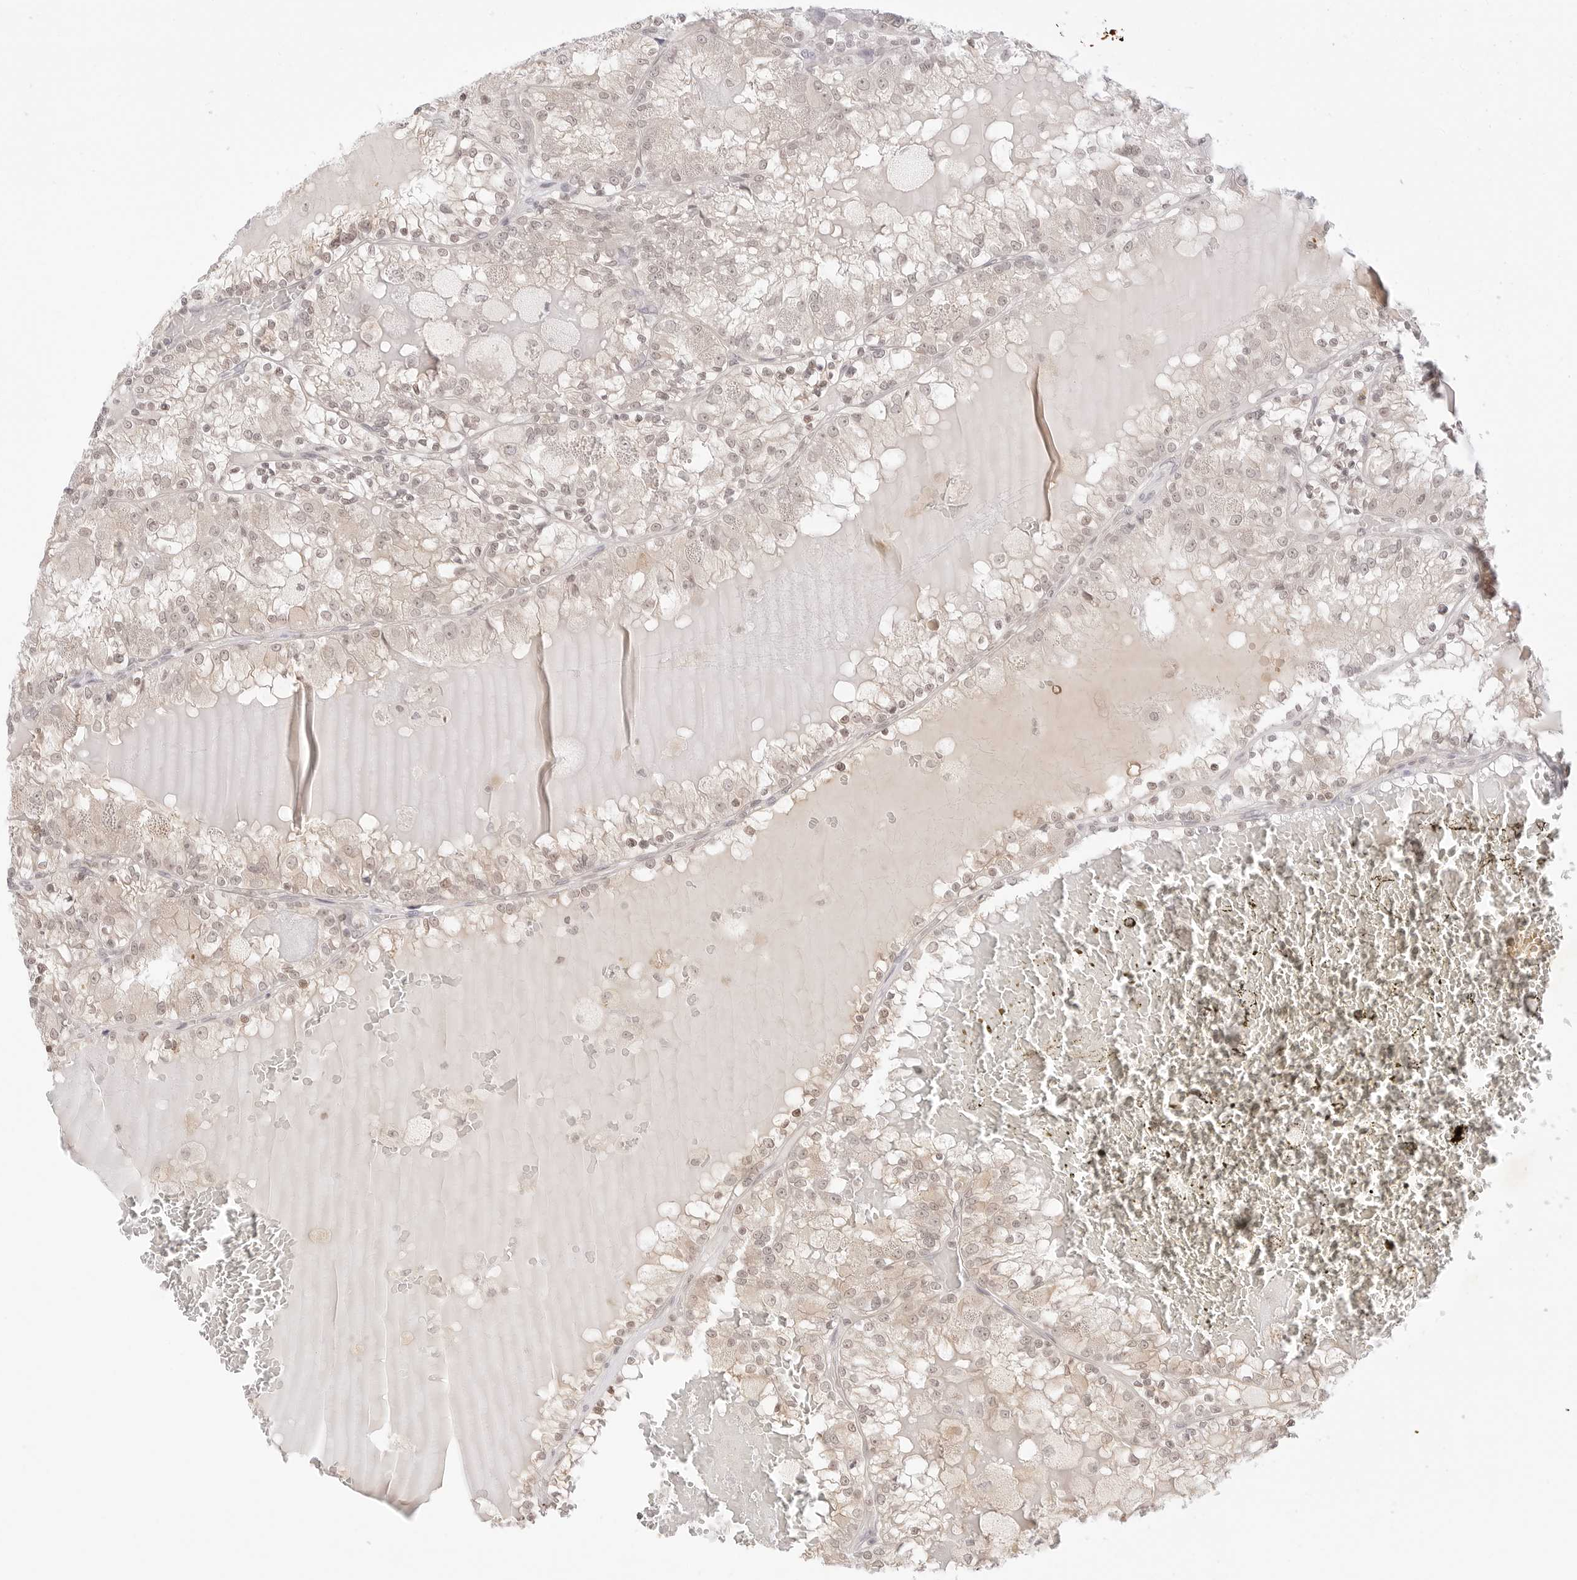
{"staining": {"intensity": "weak", "quantity": "<25%", "location": "nuclear"}, "tissue": "renal cancer", "cell_type": "Tumor cells", "image_type": "cancer", "snomed": [{"axis": "morphology", "description": "Adenocarcinoma, NOS"}, {"axis": "topography", "description": "Kidney"}], "caption": "Photomicrograph shows no protein expression in tumor cells of adenocarcinoma (renal) tissue. The staining is performed using DAB brown chromogen with nuclei counter-stained in using hematoxylin.", "gene": "GNAS", "patient": {"sex": "female", "age": 56}}